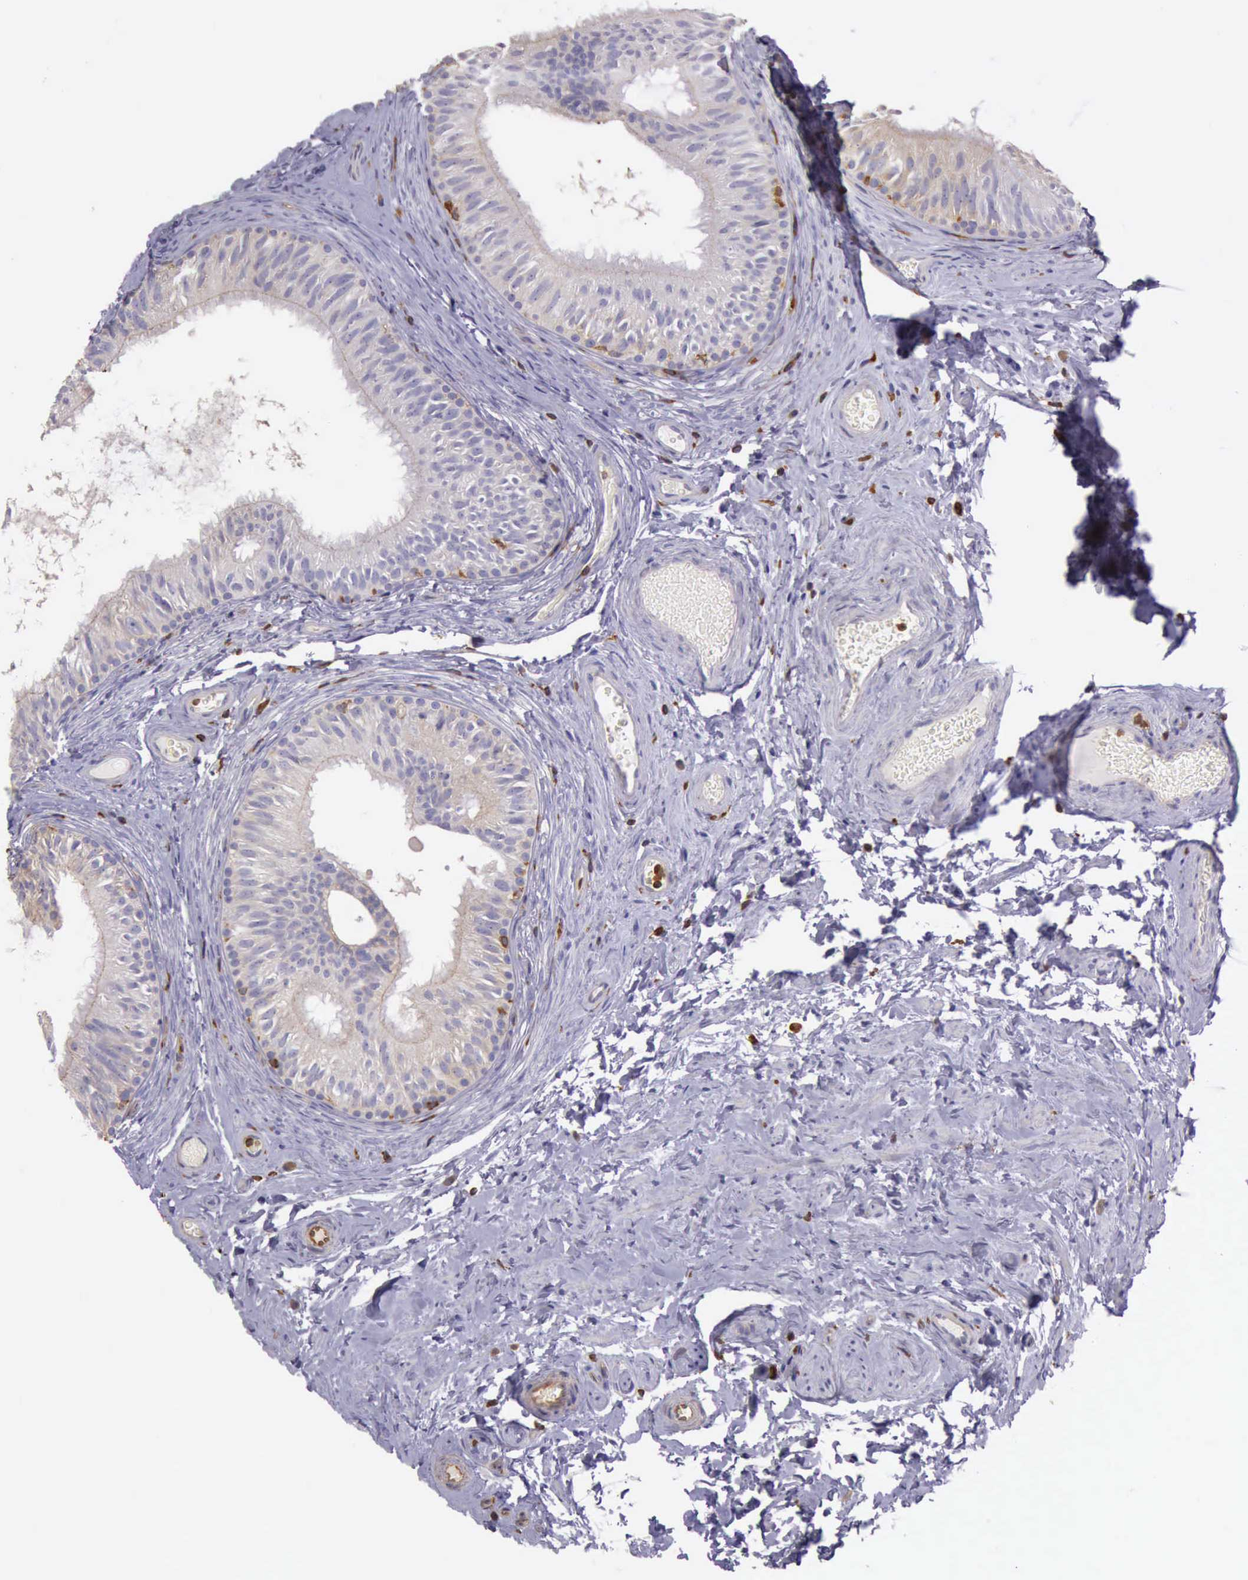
{"staining": {"intensity": "weak", "quantity": "25%-75%", "location": "cytoplasmic/membranous"}, "tissue": "epididymis", "cell_type": "Glandular cells", "image_type": "normal", "snomed": [{"axis": "morphology", "description": "Normal tissue, NOS"}, {"axis": "topography", "description": "Epididymis"}], "caption": "Epididymis was stained to show a protein in brown. There is low levels of weak cytoplasmic/membranous positivity in about 25%-75% of glandular cells. (DAB IHC, brown staining for protein, blue staining for nuclei).", "gene": "ARHGAP4", "patient": {"sex": "male", "age": 32}}